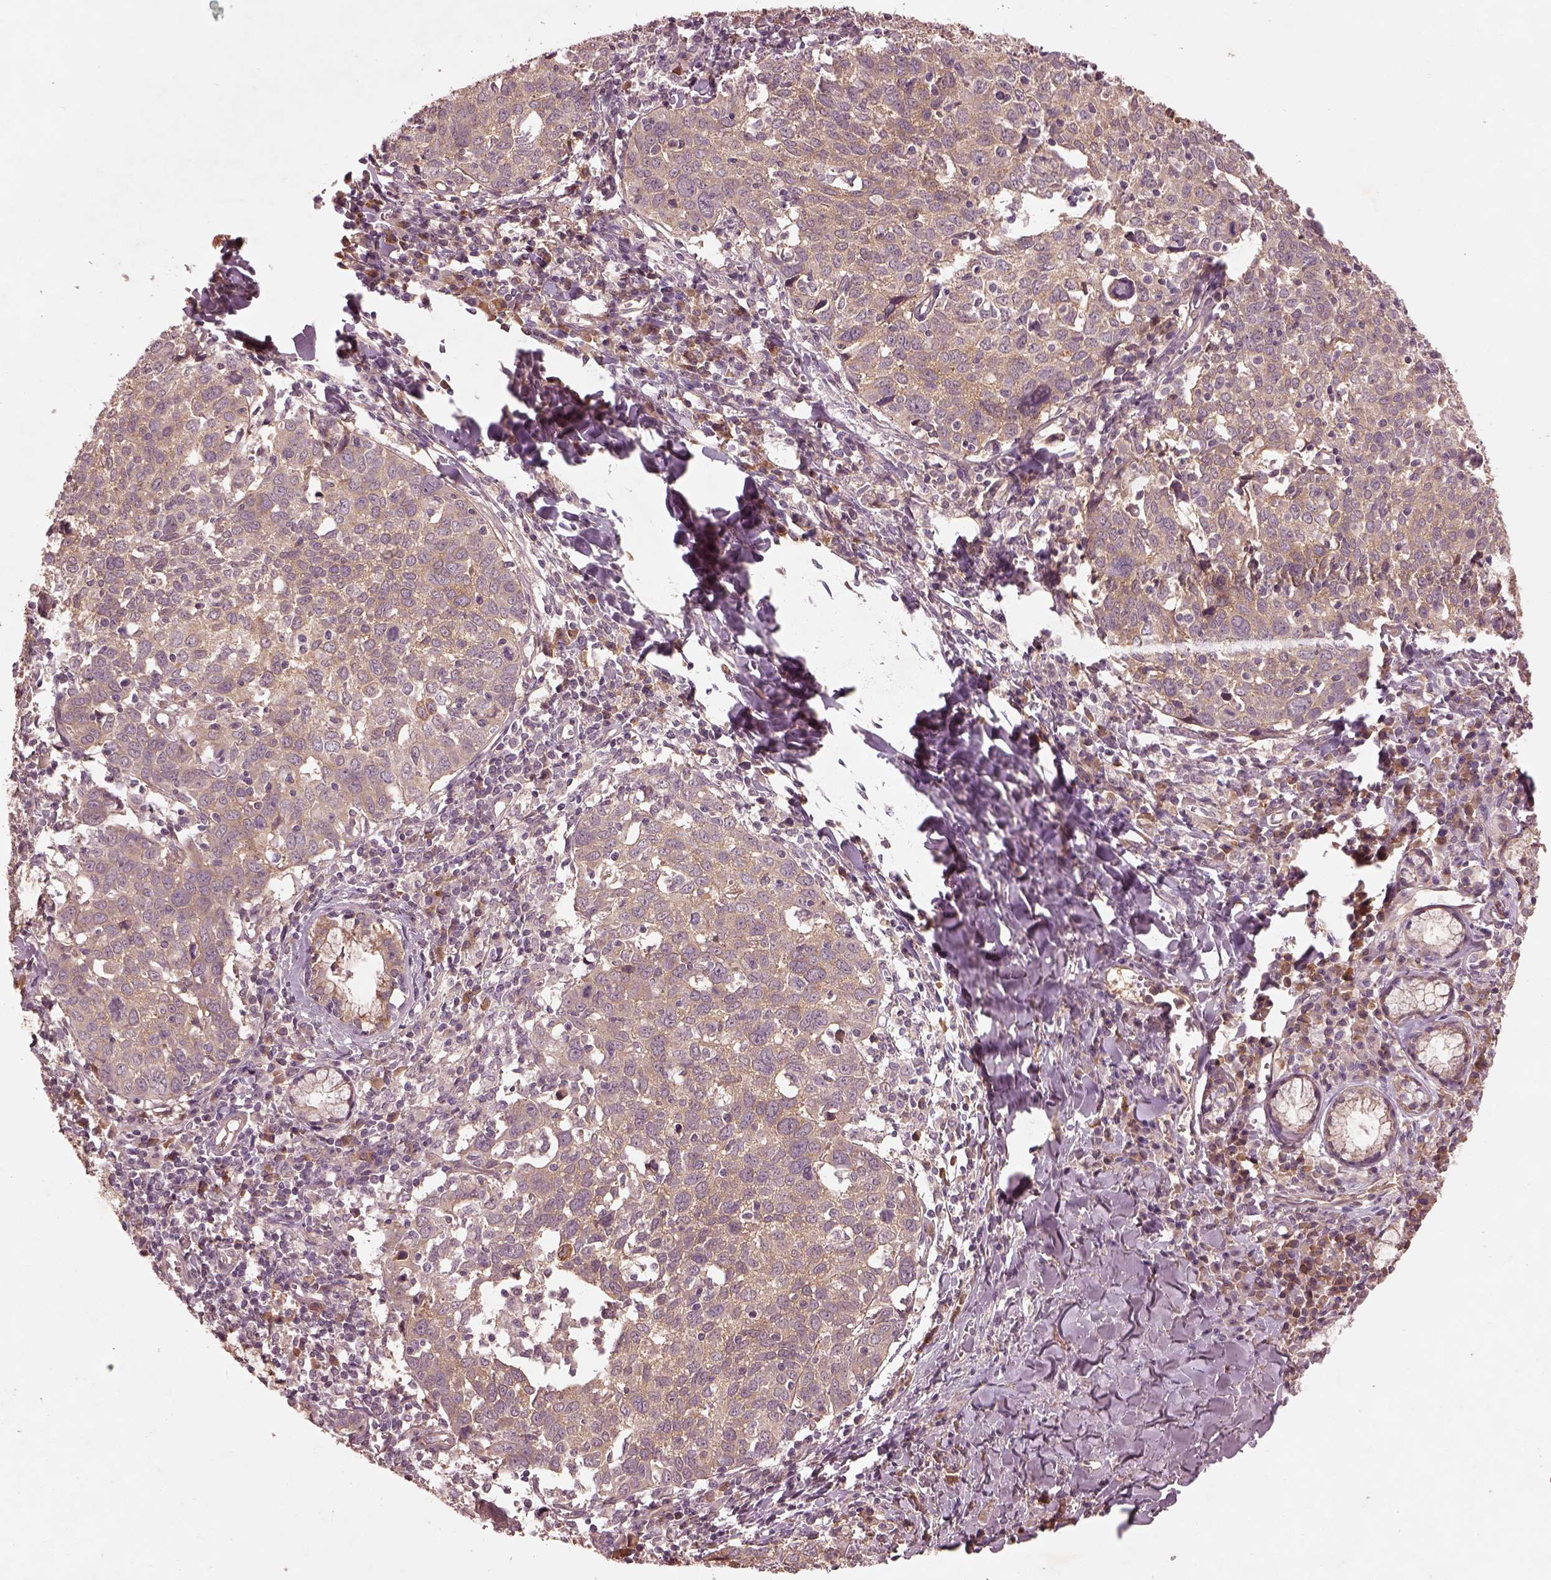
{"staining": {"intensity": "weak", "quantity": ">75%", "location": "cytoplasmic/membranous"}, "tissue": "lung cancer", "cell_type": "Tumor cells", "image_type": "cancer", "snomed": [{"axis": "morphology", "description": "Squamous cell carcinoma, NOS"}, {"axis": "topography", "description": "Lung"}], "caption": "Immunohistochemical staining of human lung cancer (squamous cell carcinoma) shows low levels of weak cytoplasmic/membranous protein positivity in approximately >75% of tumor cells.", "gene": "FAM234A", "patient": {"sex": "male", "age": 57}}